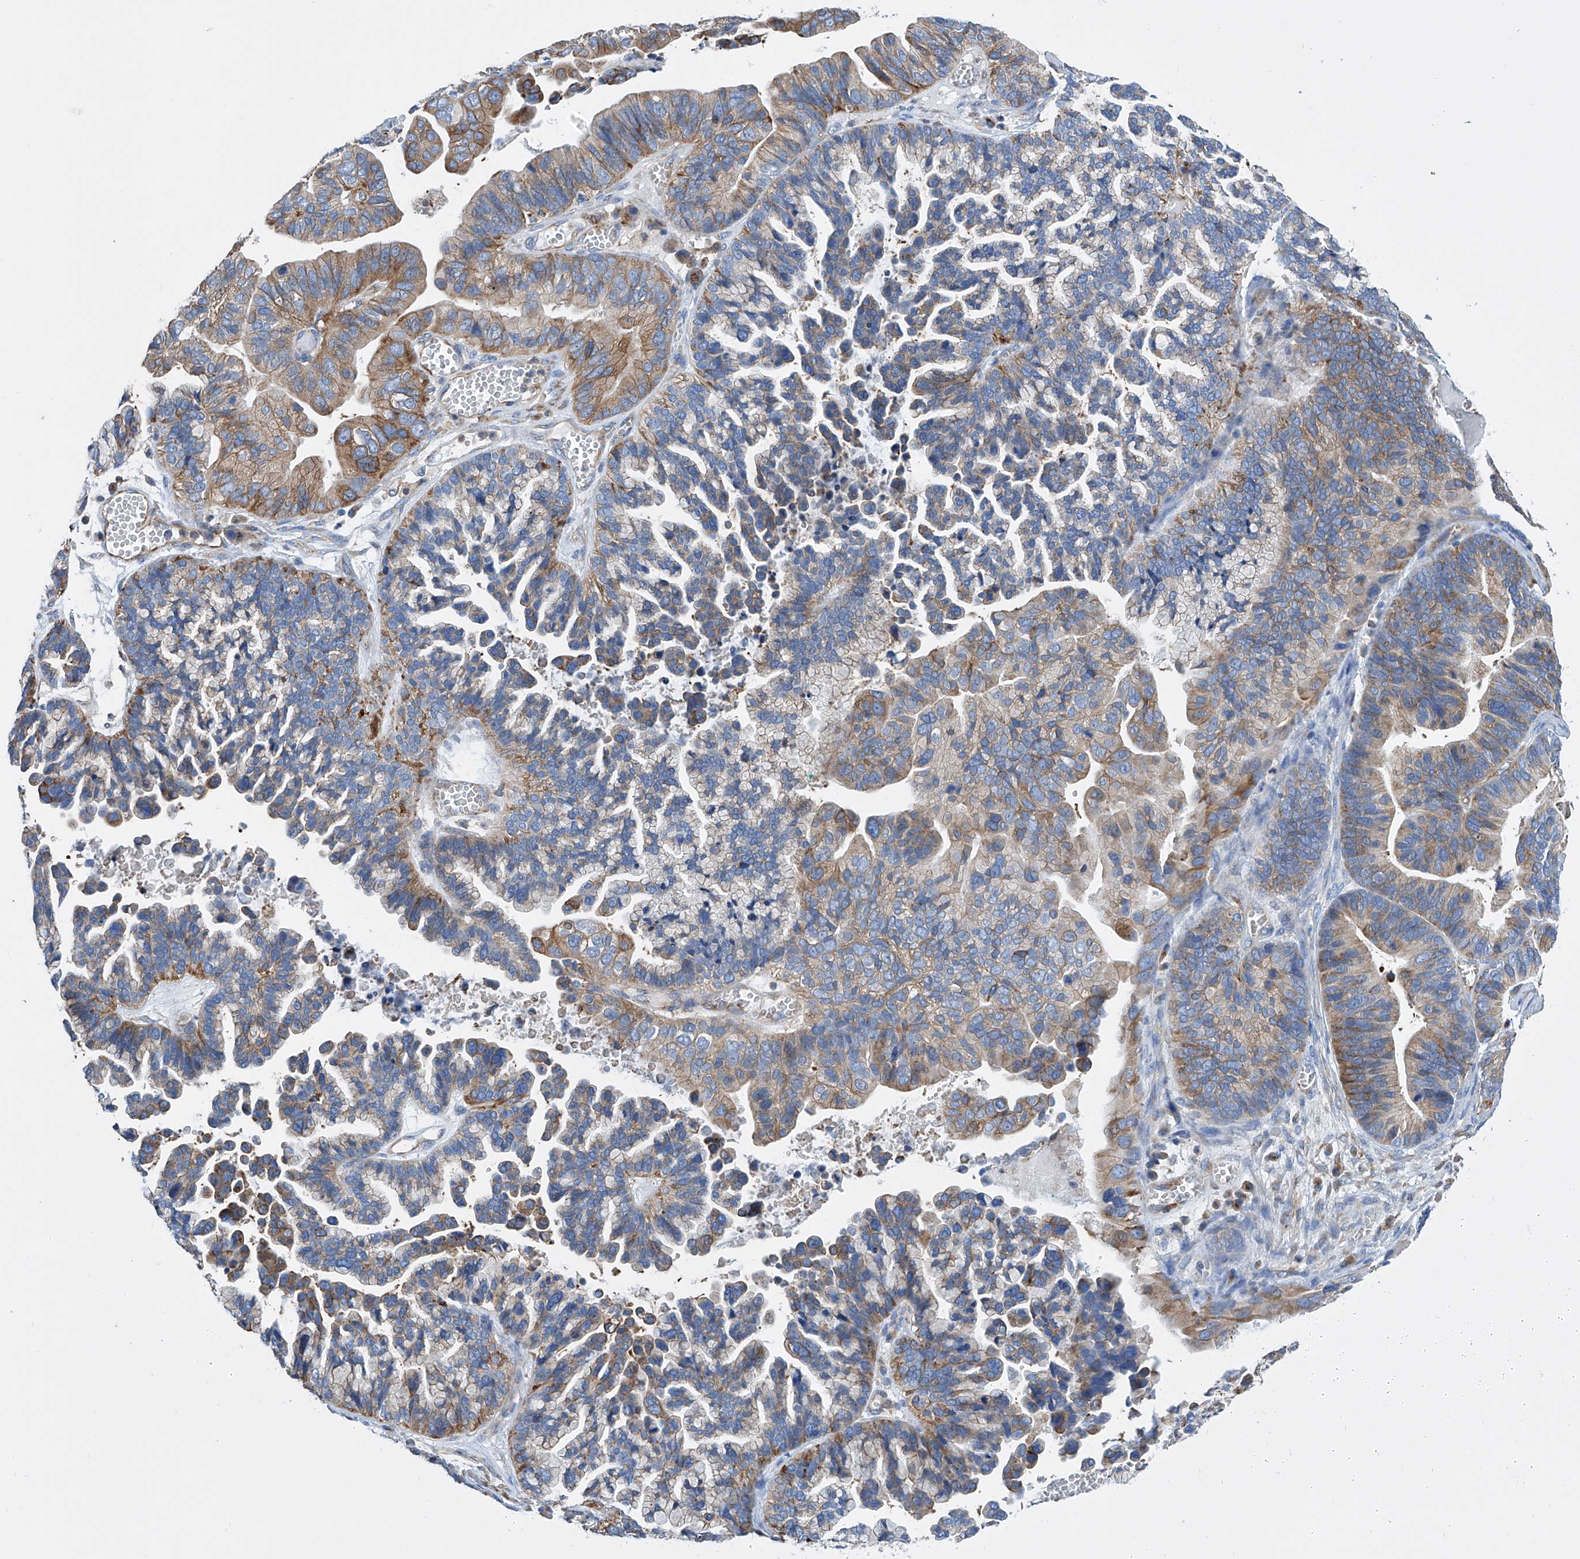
{"staining": {"intensity": "moderate", "quantity": "25%-75%", "location": "cytoplasmic/membranous"}, "tissue": "ovarian cancer", "cell_type": "Tumor cells", "image_type": "cancer", "snomed": [{"axis": "morphology", "description": "Cystadenocarcinoma, serous, NOS"}, {"axis": "topography", "description": "Ovary"}], "caption": "A medium amount of moderate cytoplasmic/membranous positivity is identified in about 25%-75% of tumor cells in serous cystadenocarcinoma (ovarian) tissue.", "gene": "GPT", "patient": {"sex": "female", "age": 56}}